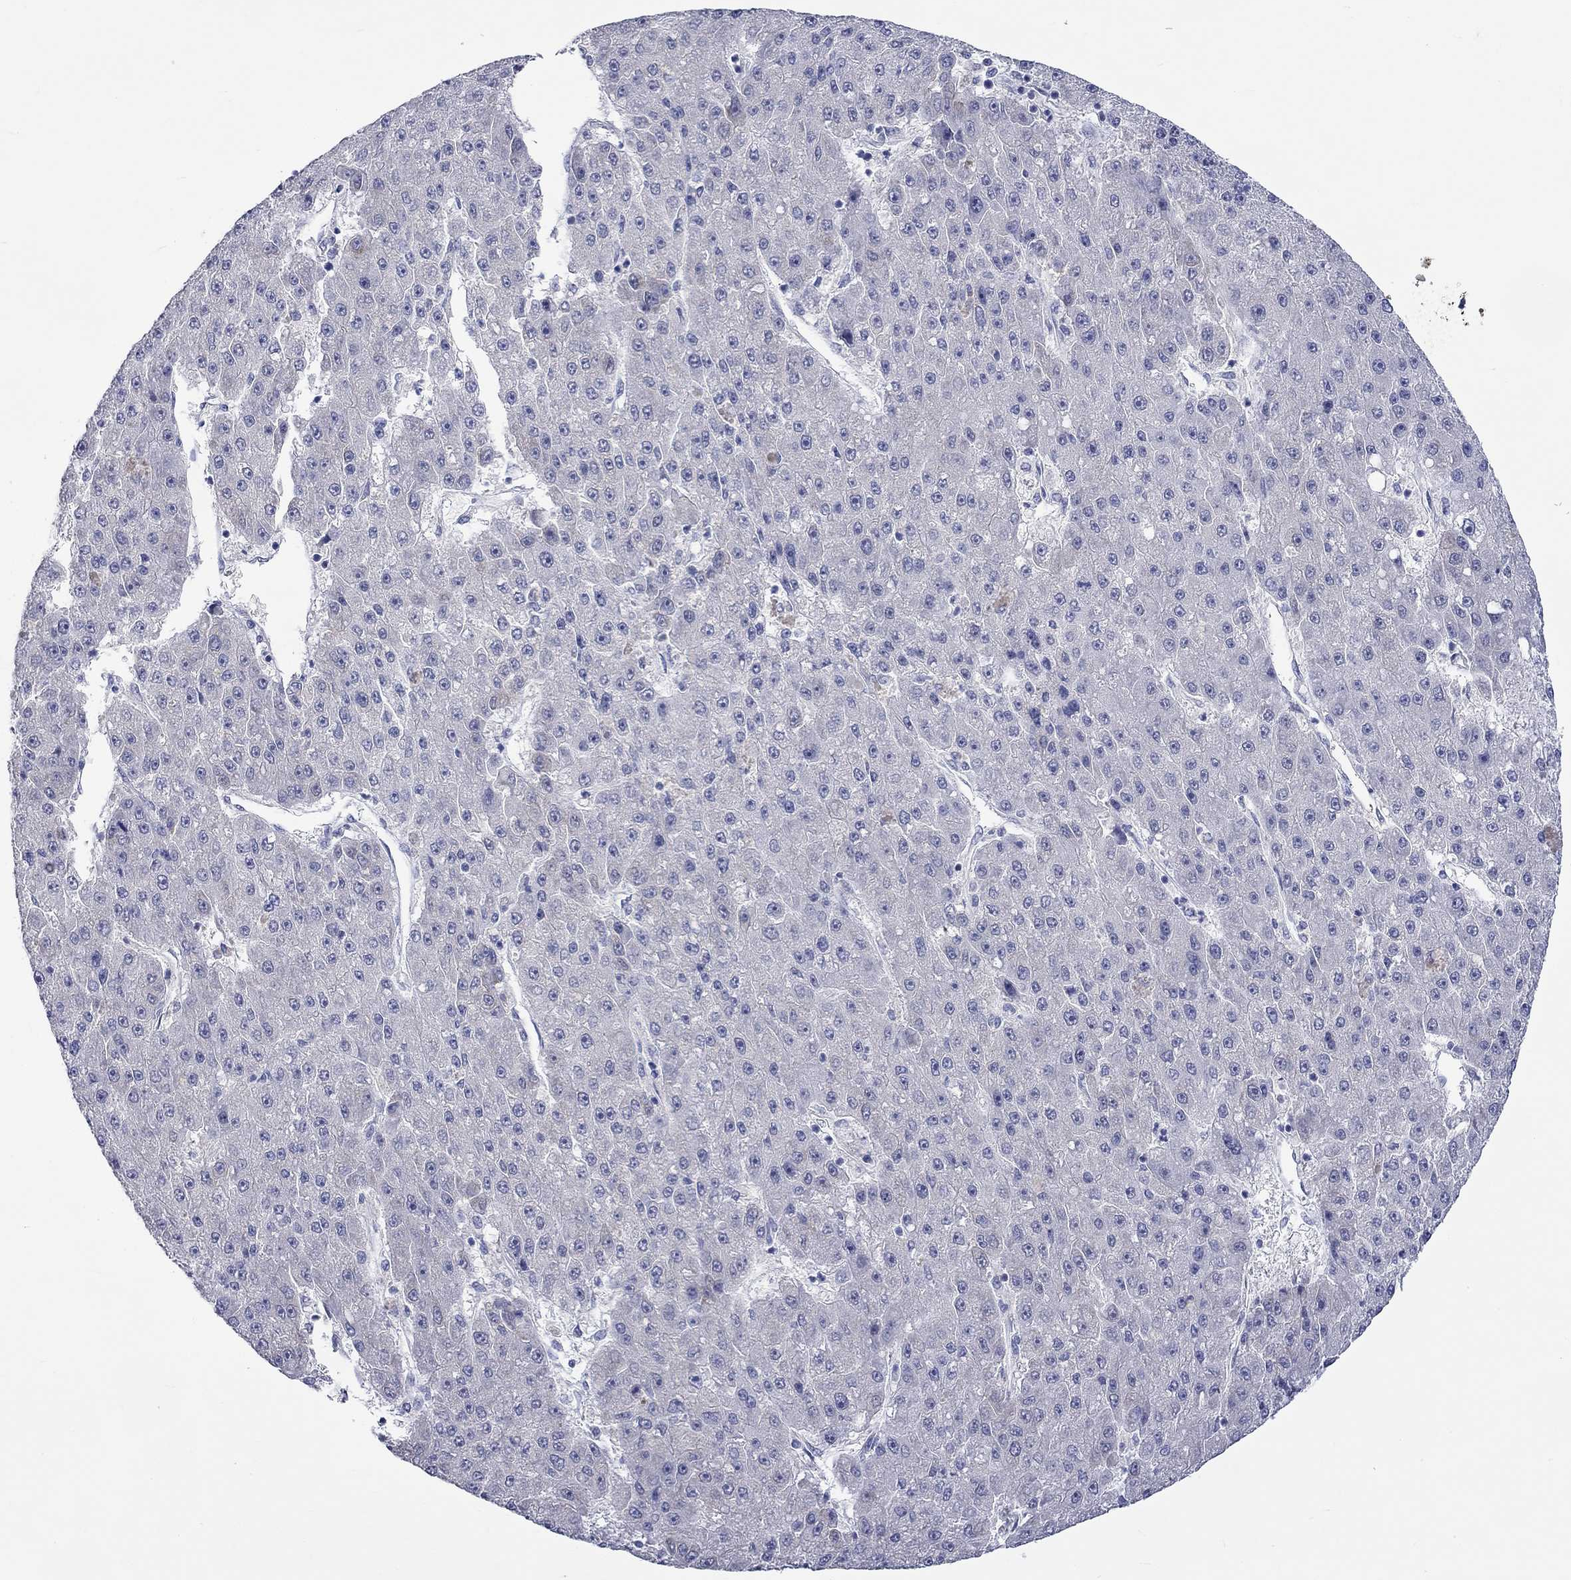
{"staining": {"intensity": "negative", "quantity": "none", "location": "none"}, "tissue": "liver cancer", "cell_type": "Tumor cells", "image_type": "cancer", "snomed": [{"axis": "morphology", "description": "Carcinoma, Hepatocellular, NOS"}, {"axis": "topography", "description": "Liver"}], "caption": "A photomicrograph of liver cancer (hepatocellular carcinoma) stained for a protein reveals no brown staining in tumor cells.", "gene": "CERS1", "patient": {"sex": "male", "age": 67}}